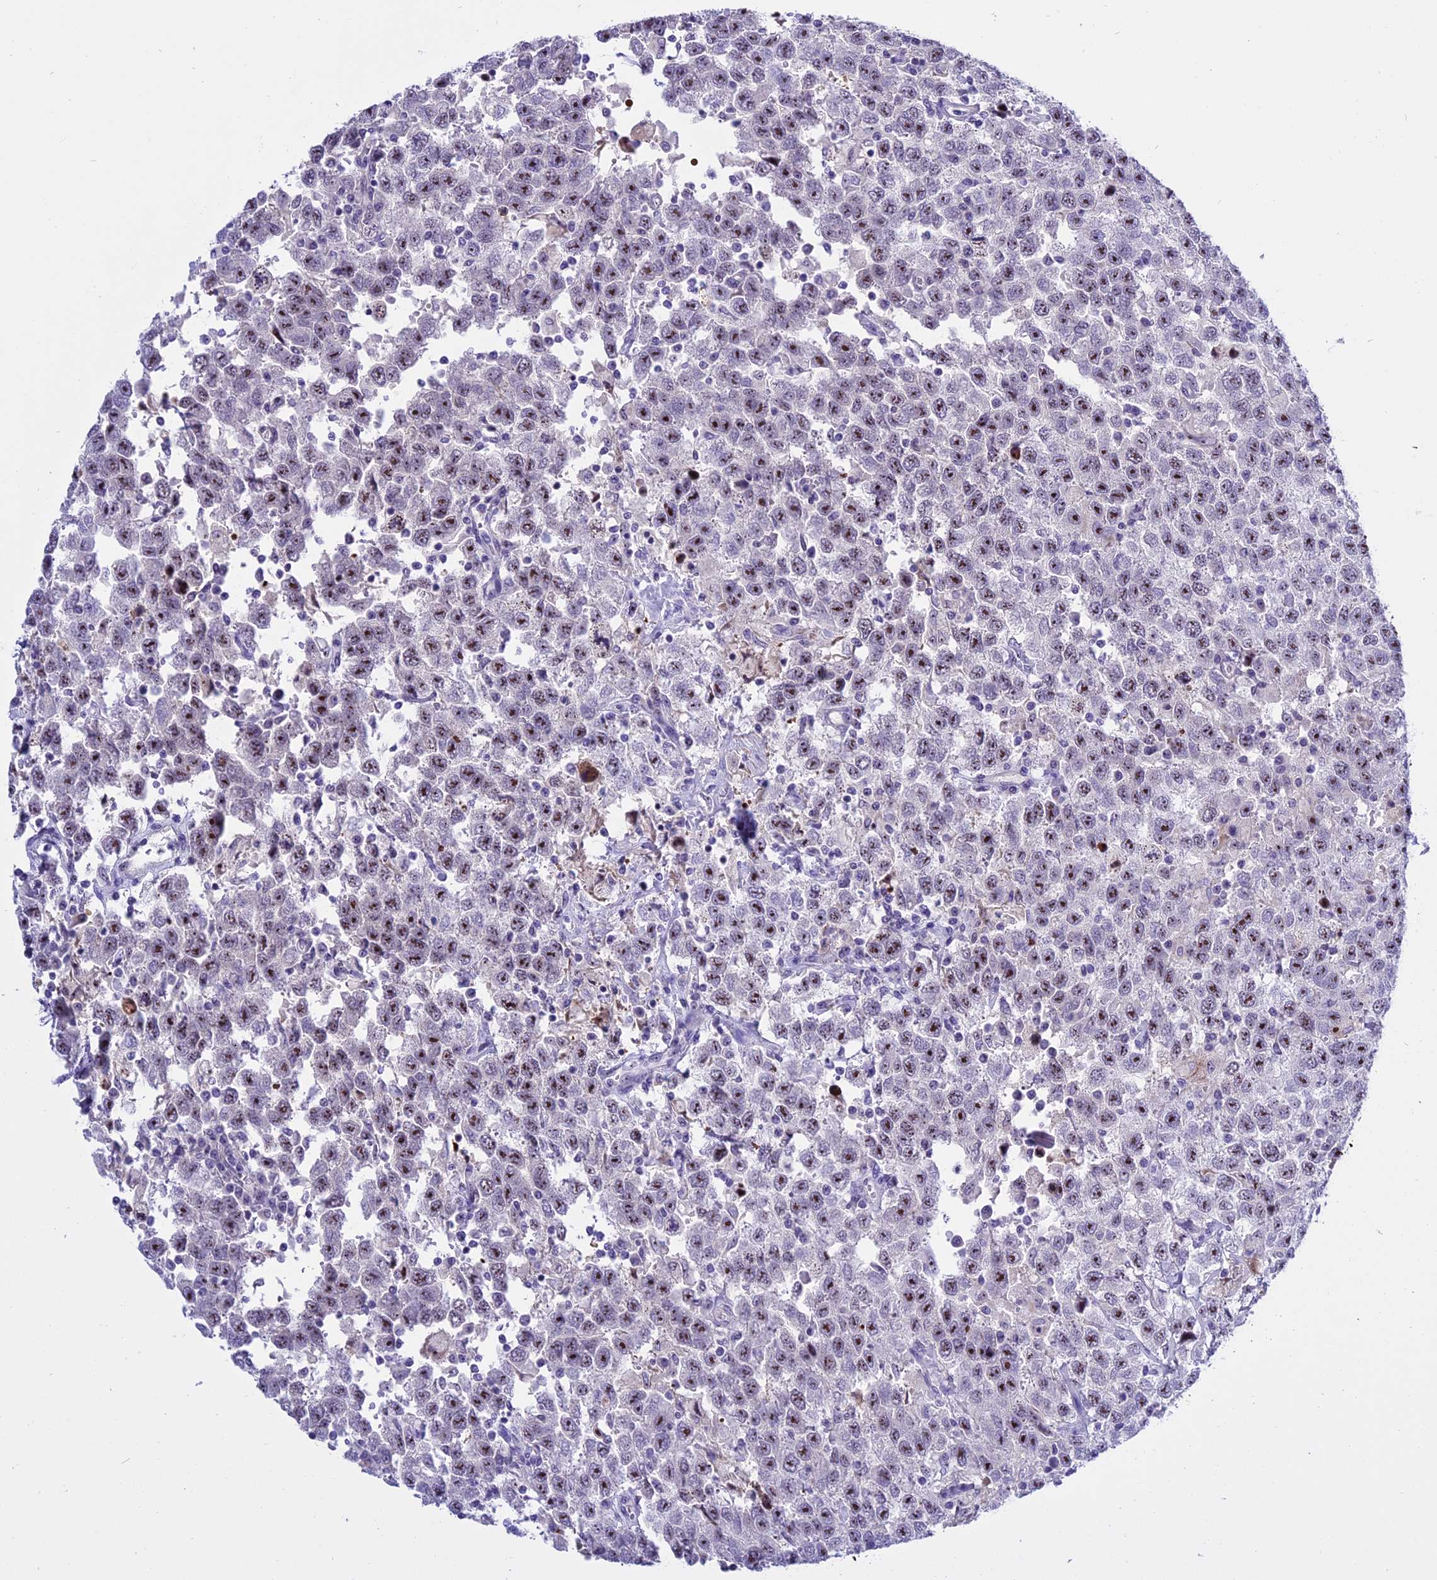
{"staining": {"intensity": "moderate", "quantity": ">75%", "location": "nuclear"}, "tissue": "testis cancer", "cell_type": "Tumor cells", "image_type": "cancer", "snomed": [{"axis": "morphology", "description": "Seminoma, NOS"}, {"axis": "topography", "description": "Testis"}], "caption": "Immunohistochemistry staining of testis seminoma, which shows medium levels of moderate nuclear expression in approximately >75% of tumor cells indicating moderate nuclear protein expression. The staining was performed using DAB (brown) for protein detection and nuclei were counterstained in hematoxylin (blue).", "gene": "TBL3", "patient": {"sex": "male", "age": 41}}